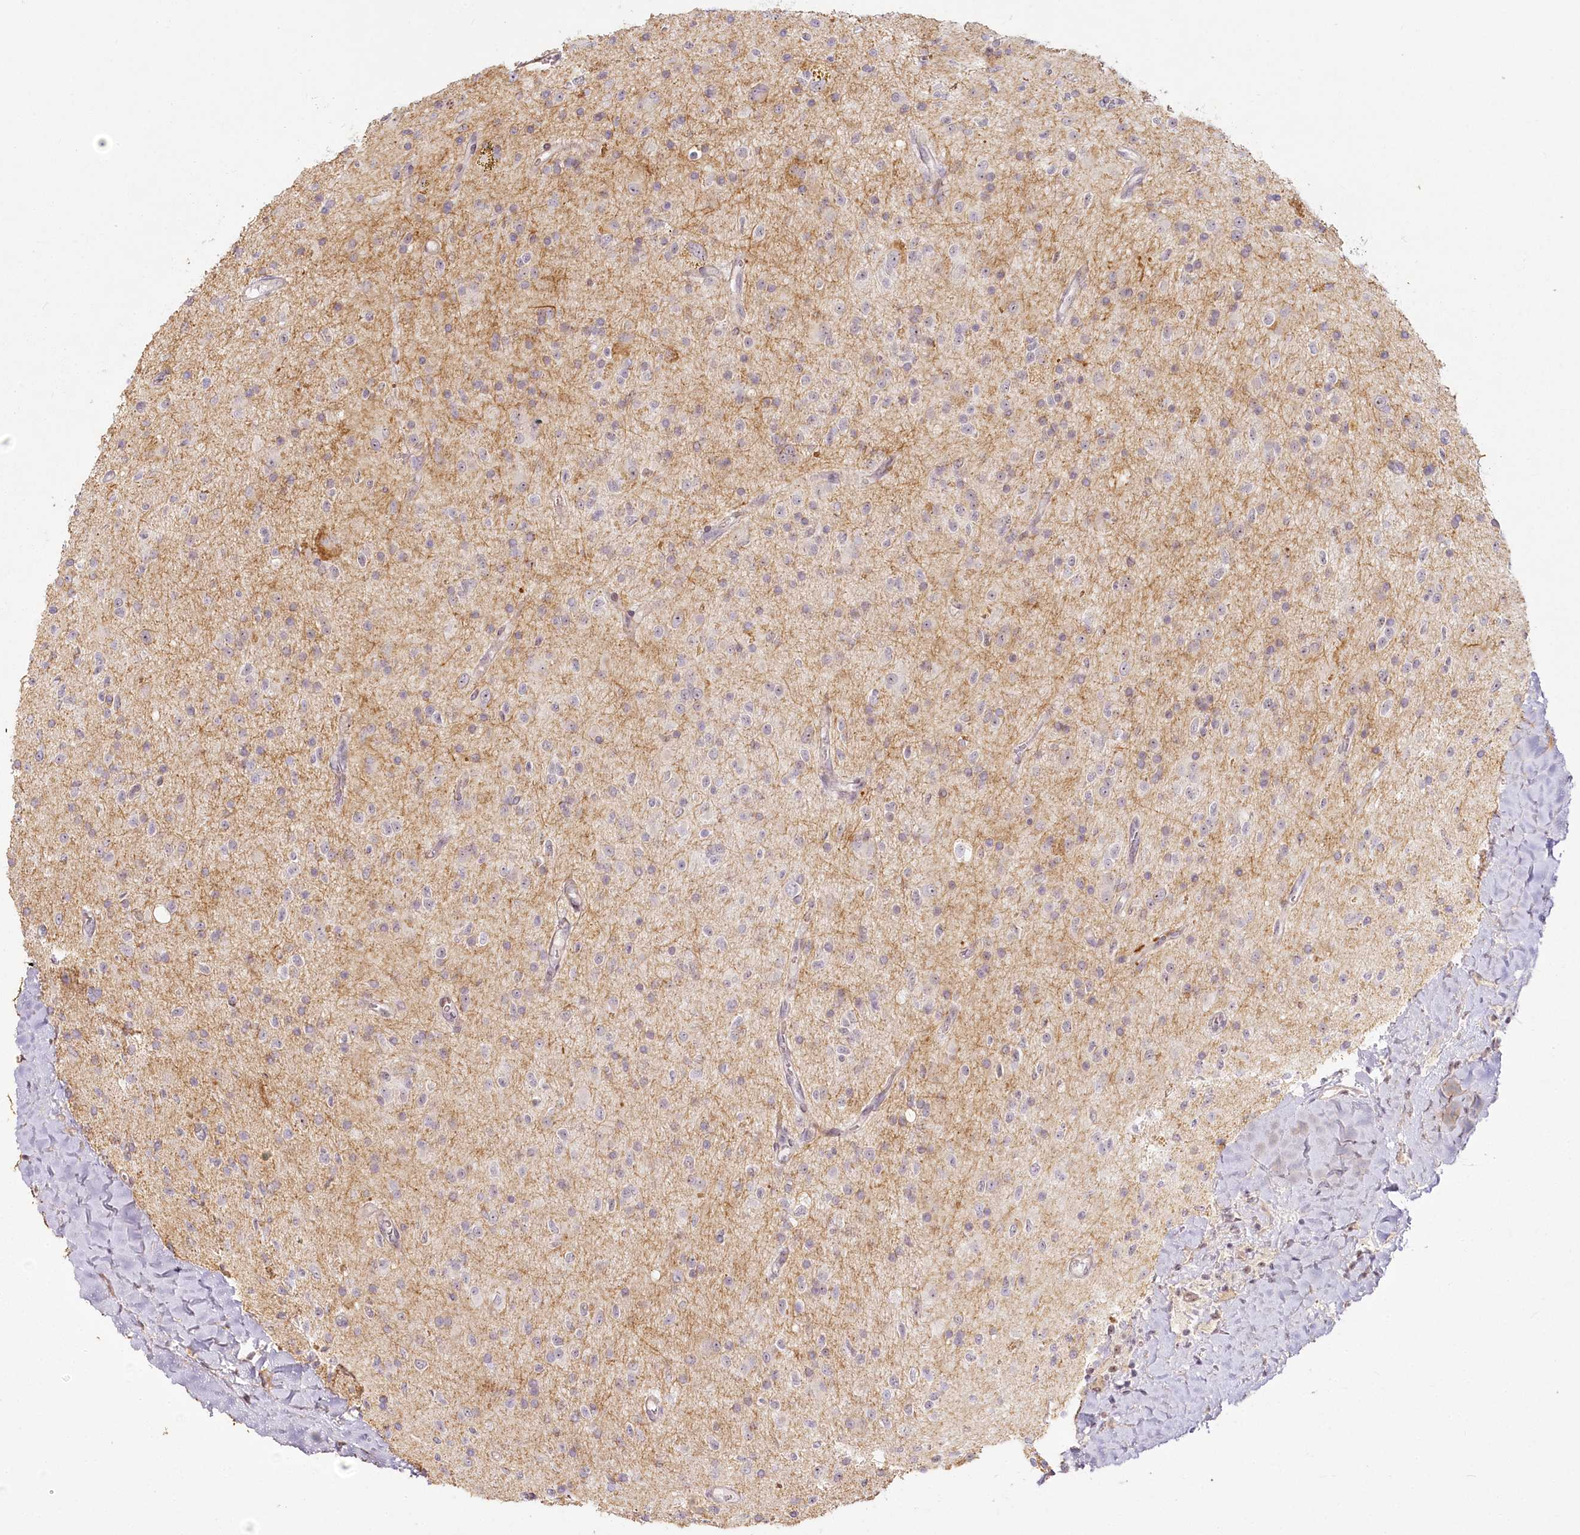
{"staining": {"intensity": "negative", "quantity": "none", "location": "none"}, "tissue": "glioma", "cell_type": "Tumor cells", "image_type": "cancer", "snomed": [{"axis": "morphology", "description": "Glioma, malignant, High grade"}, {"axis": "topography", "description": "Brain"}], "caption": "High power microscopy photomicrograph of an immunohistochemistry image of malignant high-grade glioma, revealing no significant staining in tumor cells.", "gene": "EXOSC7", "patient": {"sex": "male", "age": 34}}